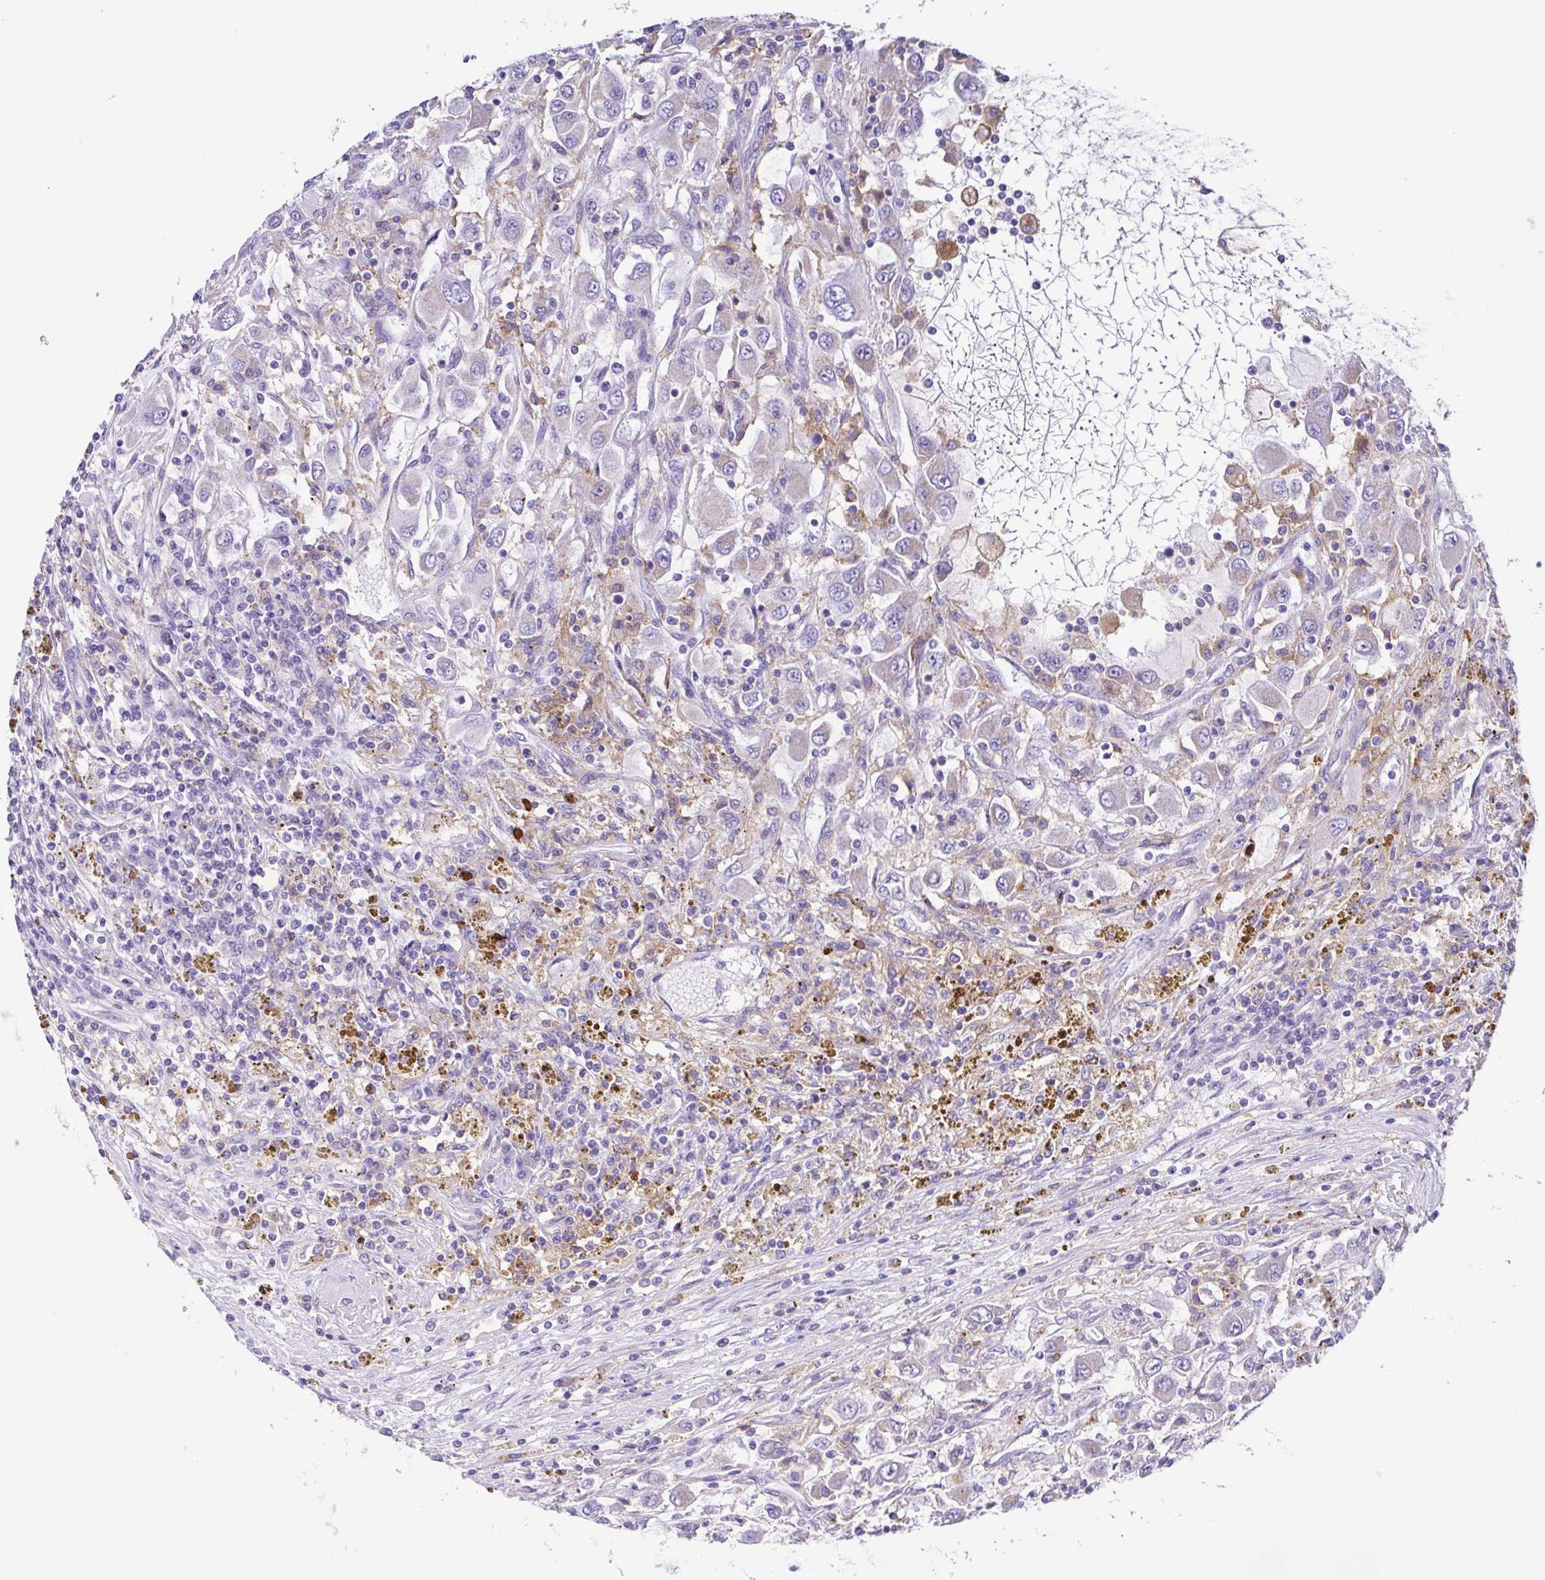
{"staining": {"intensity": "negative", "quantity": "none", "location": "none"}, "tissue": "renal cancer", "cell_type": "Tumor cells", "image_type": "cancer", "snomed": [{"axis": "morphology", "description": "Adenocarcinoma, NOS"}, {"axis": "topography", "description": "Kidney"}], "caption": "There is no significant staining in tumor cells of renal cancer.", "gene": "CD72", "patient": {"sex": "female", "age": 67}}